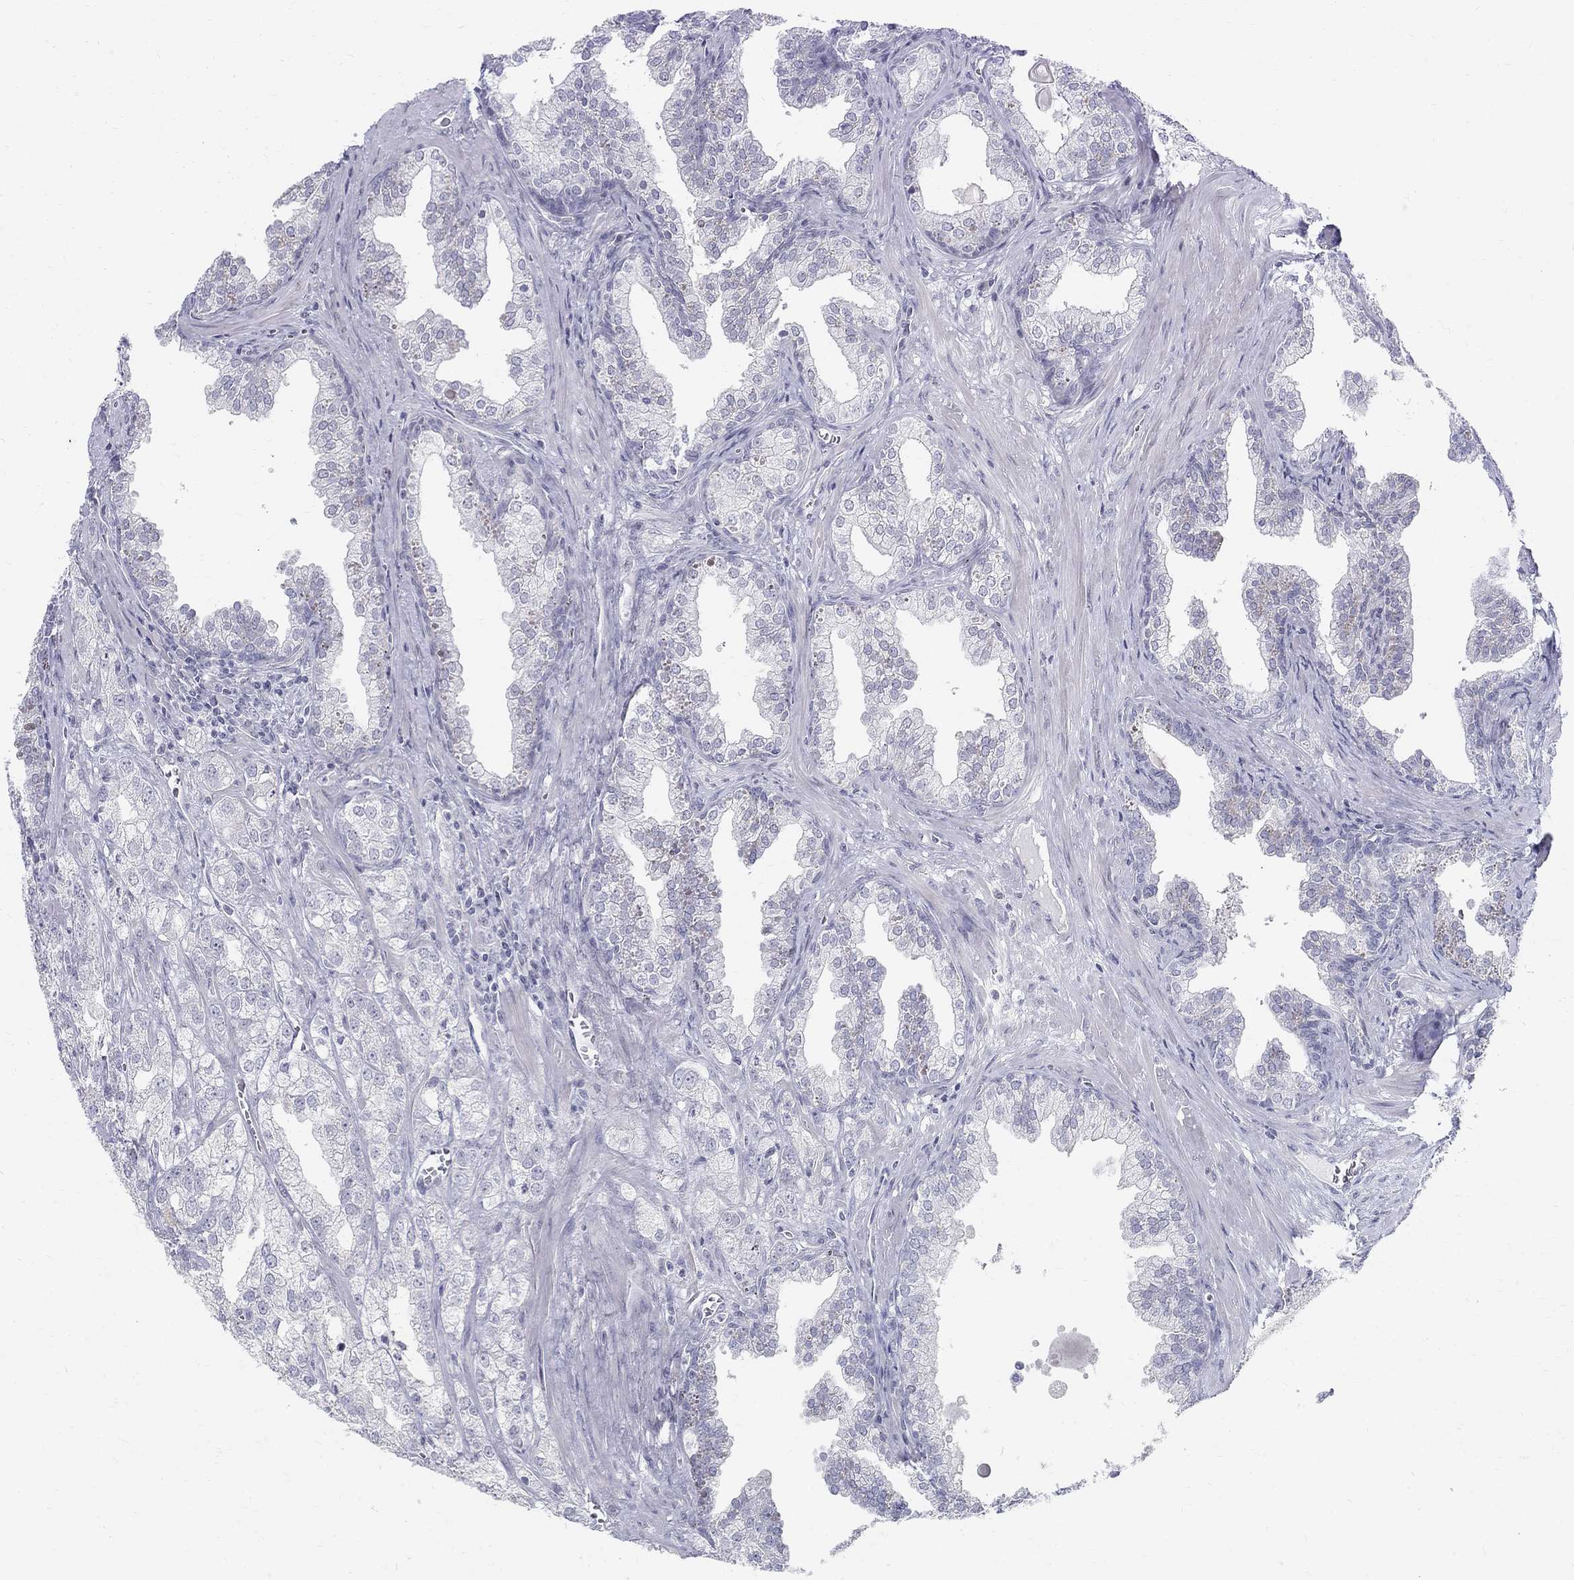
{"staining": {"intensity": "negative", "quantity": "none", "location": "none"}, "tissue": "prostate cancer", "cell_type": "Tumor cells", "image_type": "cancer", "snomed": [{"axis": "morphology", "description": "Adenocarcinoma, NOS"}, {"axis": "topography", "description": "Prostate"}], "caption": "This is a photomicrograph of immunohistochemistry staining of prostate adenocarcinoma, which shows no positivity in tumor cells.", "gene": "MAGEB6", "patient": {"sex": "male", "age": 70}}